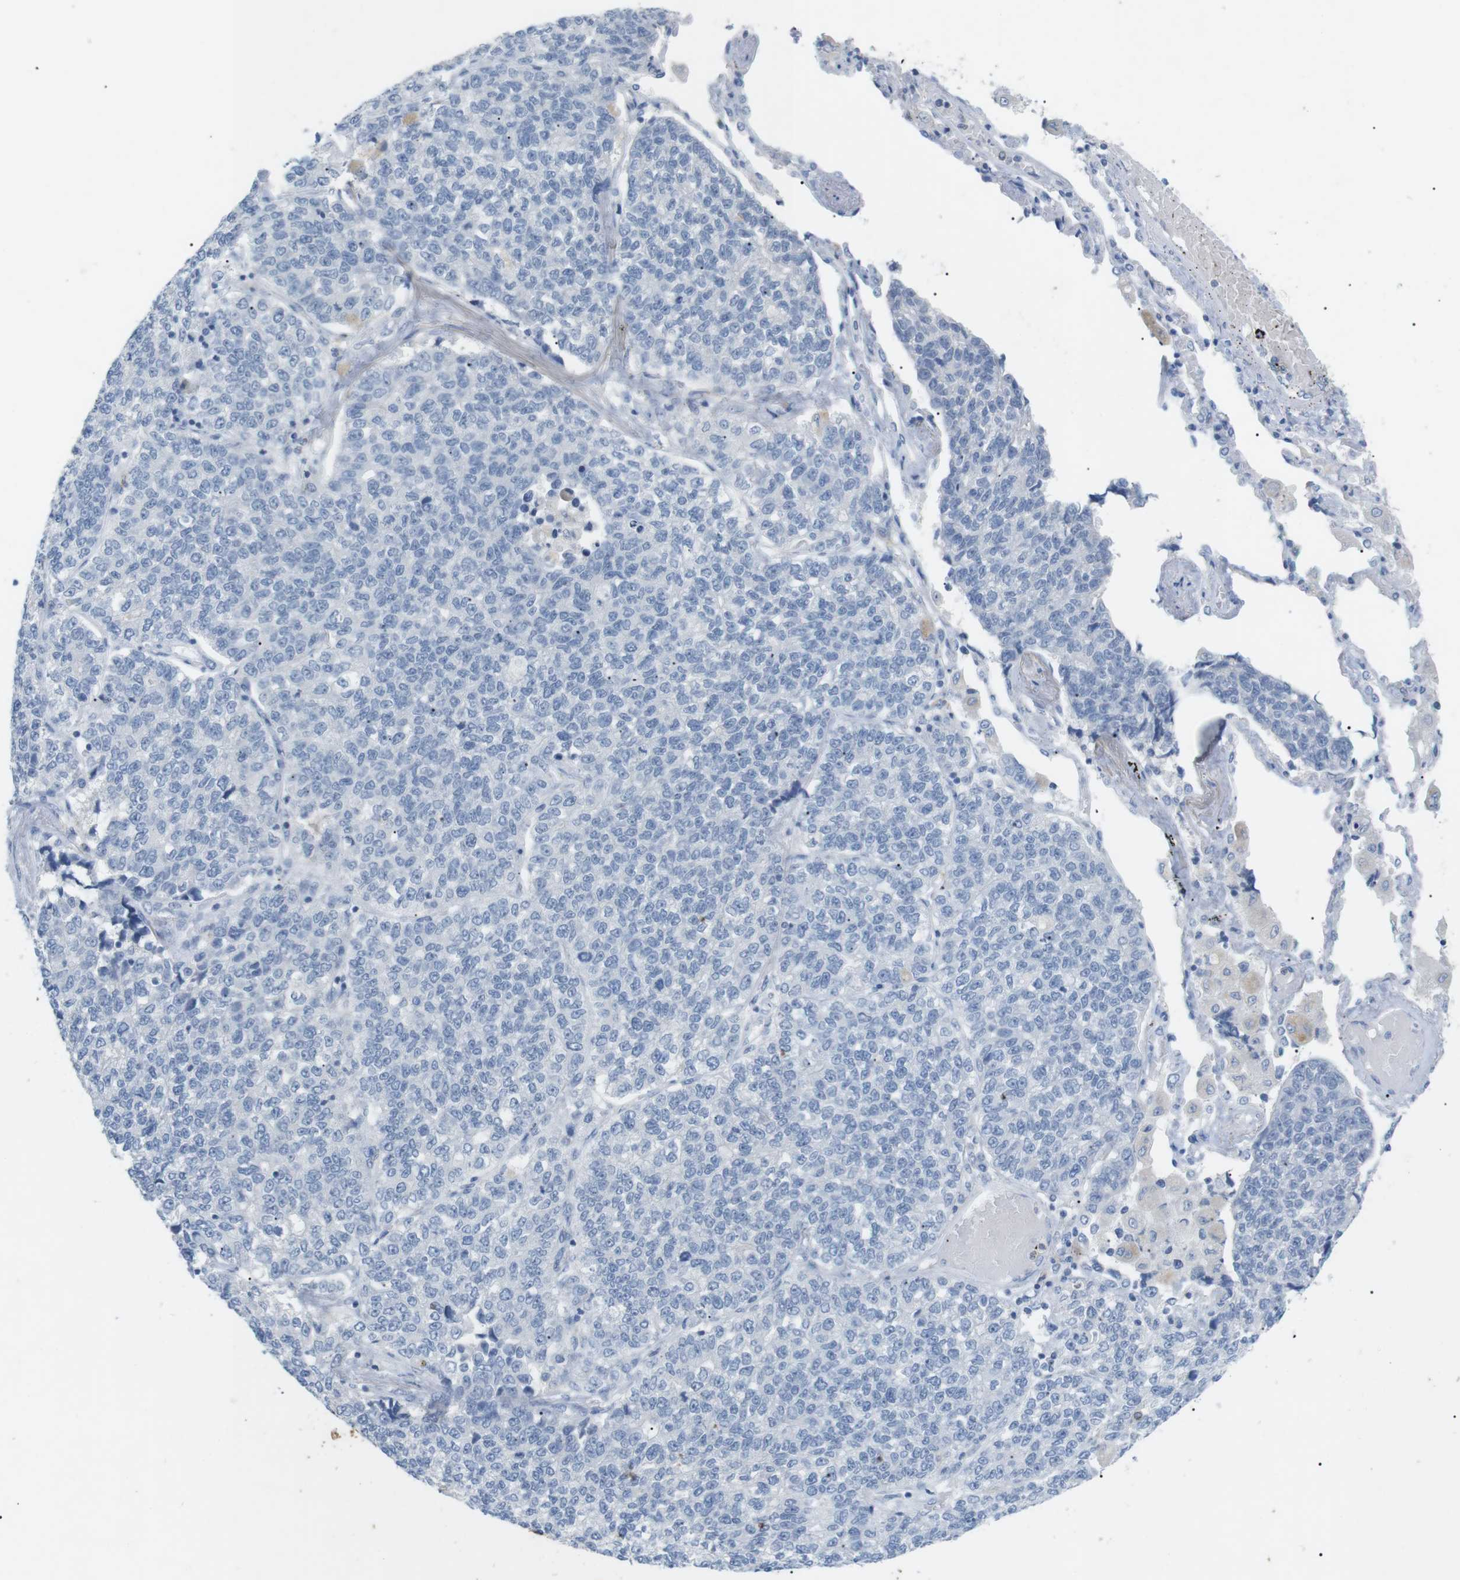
{"staining": {"intensity": "negative", "quantity": "none", "location": "none"}, "tissue": "lung cancer", "cell_type": "Tumor cells", "image_type": "cancer", "snomed": [{"axis": "morphology", "description": "Adenocarcinoma, NOS"}, {"axis": "topography", "description": "Lung"}], "caption": "The image exhibits no significant expression in tumor cells of lung cancer.", "gene": "HBG2", "patient": {"sex": "male", "age": 49}}